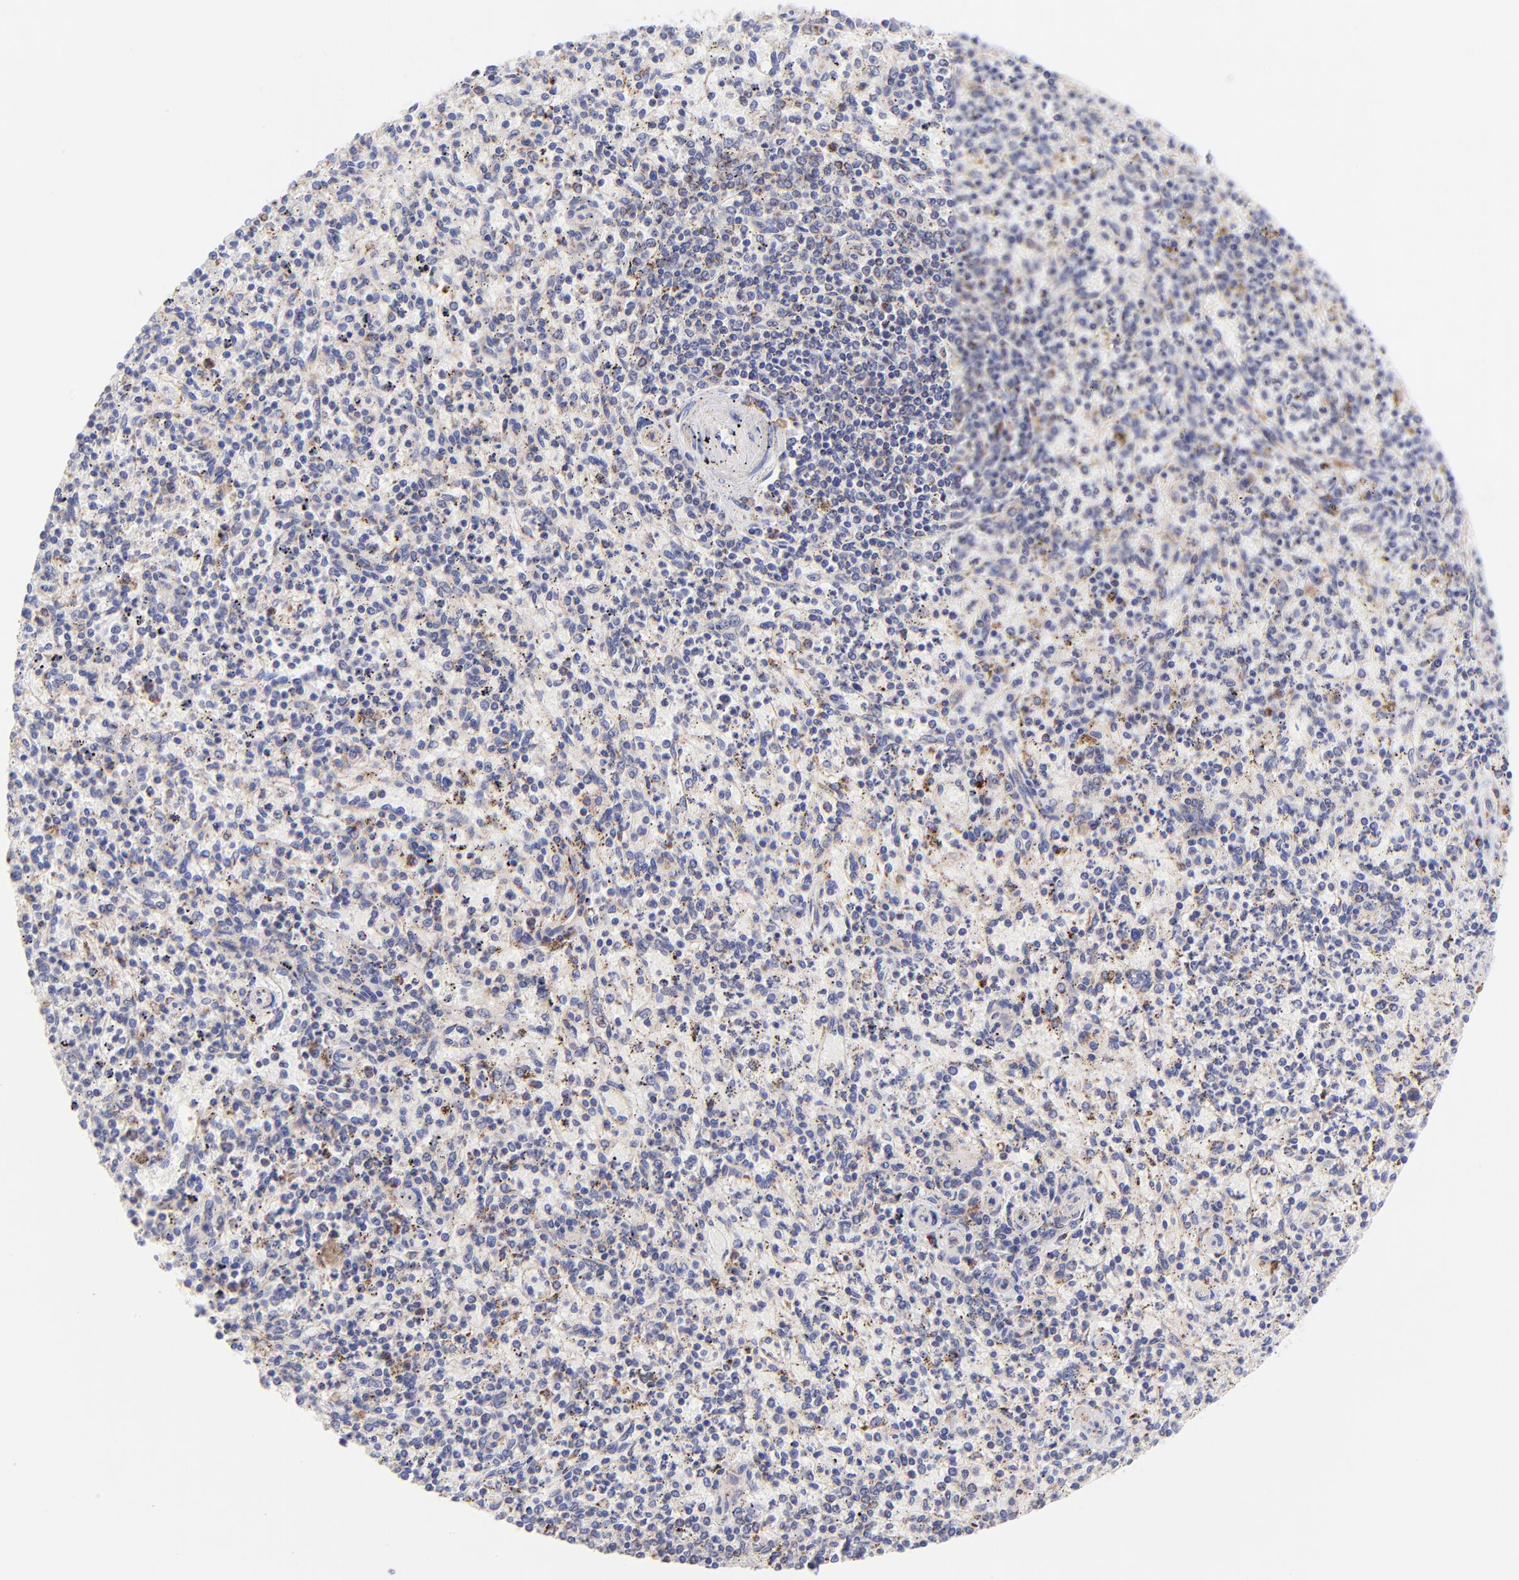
{"staining": {"intensity": "negative", "quantity": "none", "location": "none"}, "tissue": "spleen", "cell_type": "Cells in red pulp", "image_type": "normal", "snomed": [{"axis": "morphology", "description": "Normal tissue, NOS"}, {"axis": "topography", "description": "Spleen"}], "caption": "Immunohistochemistry of normal spleen demonstrates no positivity in cells in red pulp.", "gene": "NDUFB7", "patient": {"sex": "male", "age": 72}}